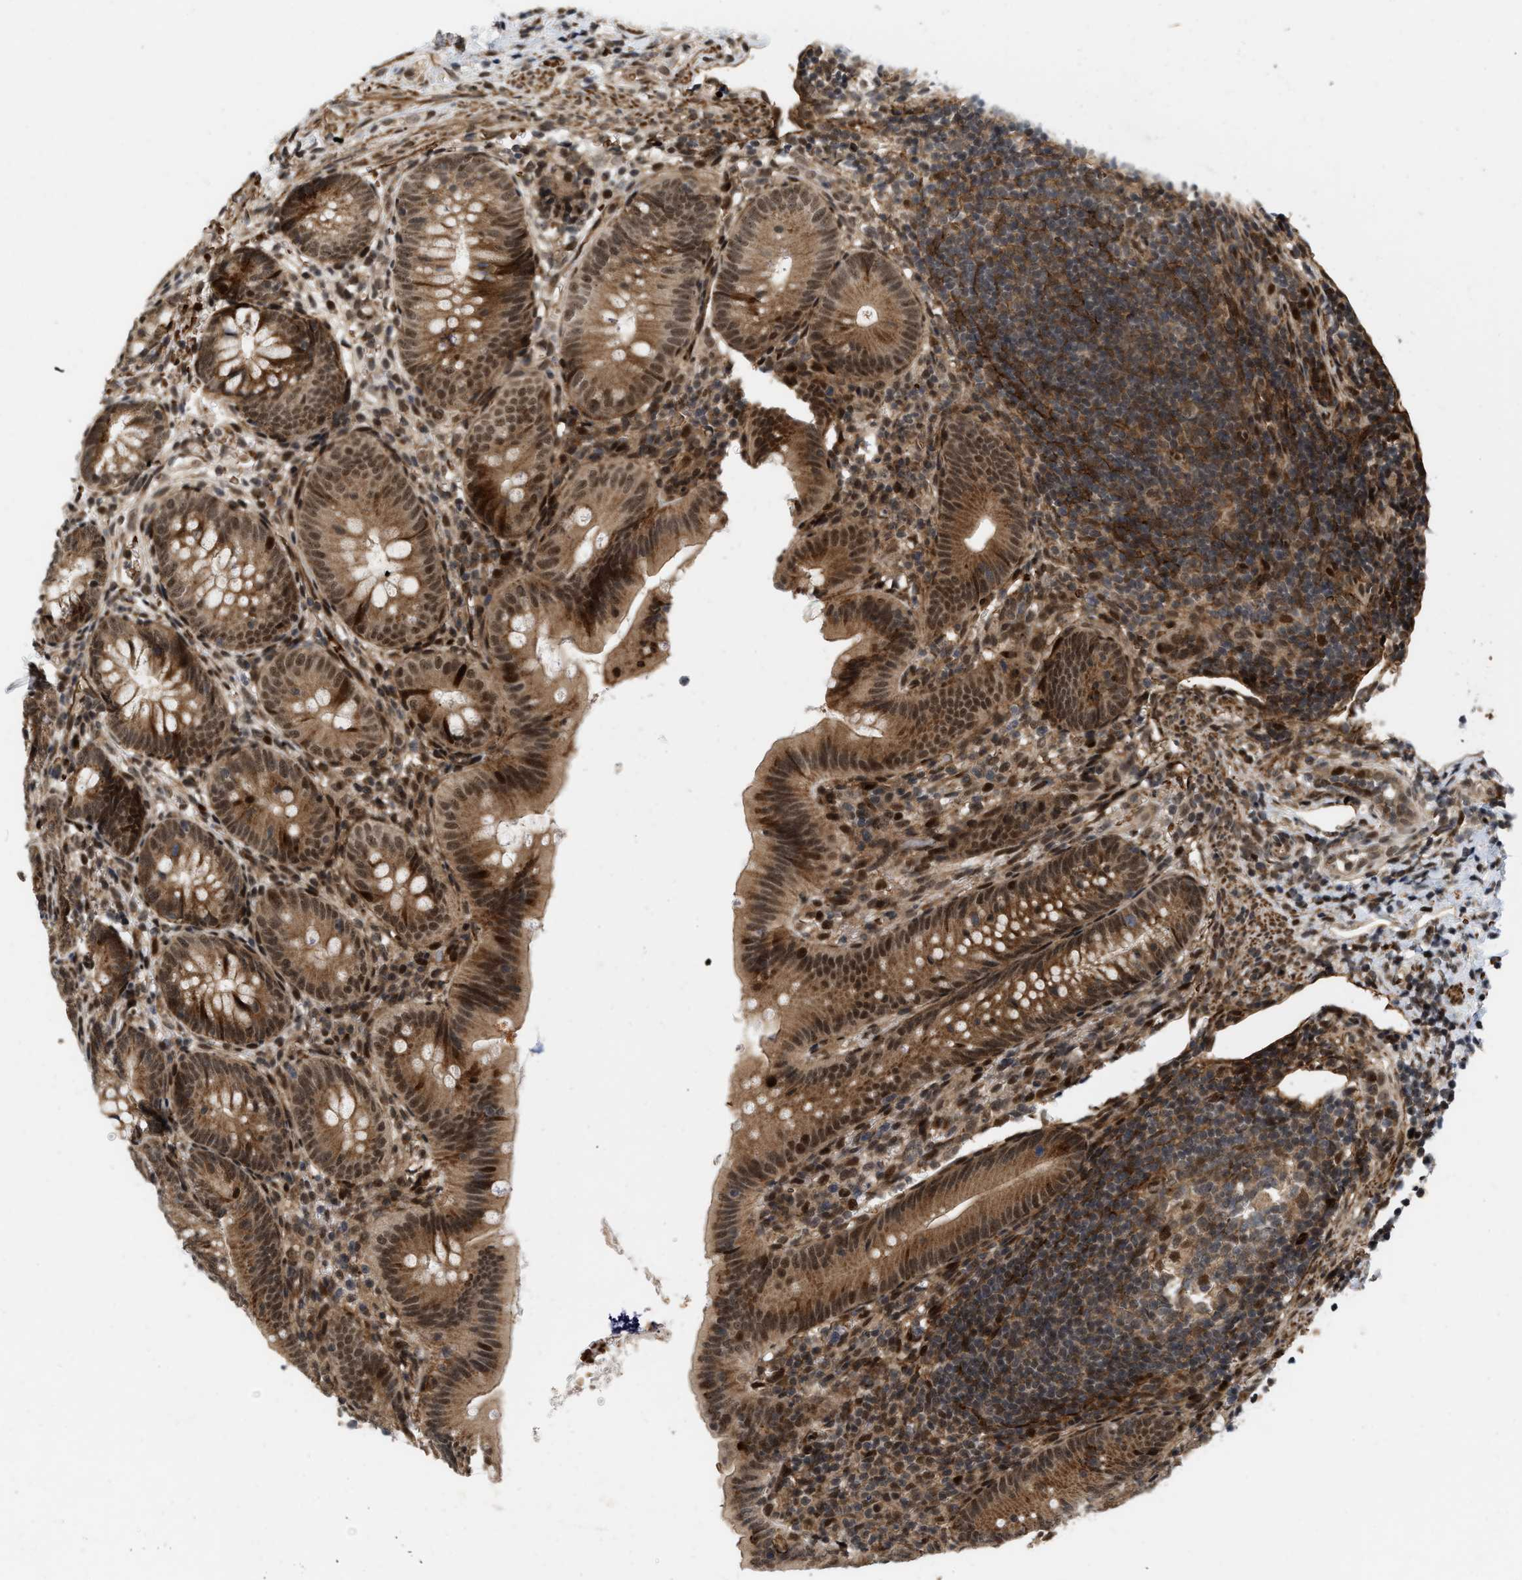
{"staining": {"intensity": "strong", "quantity": ">75%", "location": "cytoplasmic/membranous,nuclear"}, "tissue": "appendix", "cell_type": "Glandular cells", "image_type": "normal", "snomed": [{"axis": "morphology", "description": "Normal tissue, NOS"}, {"axis": "topography", "description": "Appendix"}], "caption": "Brown immunohistochemical staining in benign appendix reveals strong cytoplasmic/membranous,nuclear positivity in about >75% of glandular cells.", "gene": "ANKRD11", "patient": {"sex": "male", "age": 1}}